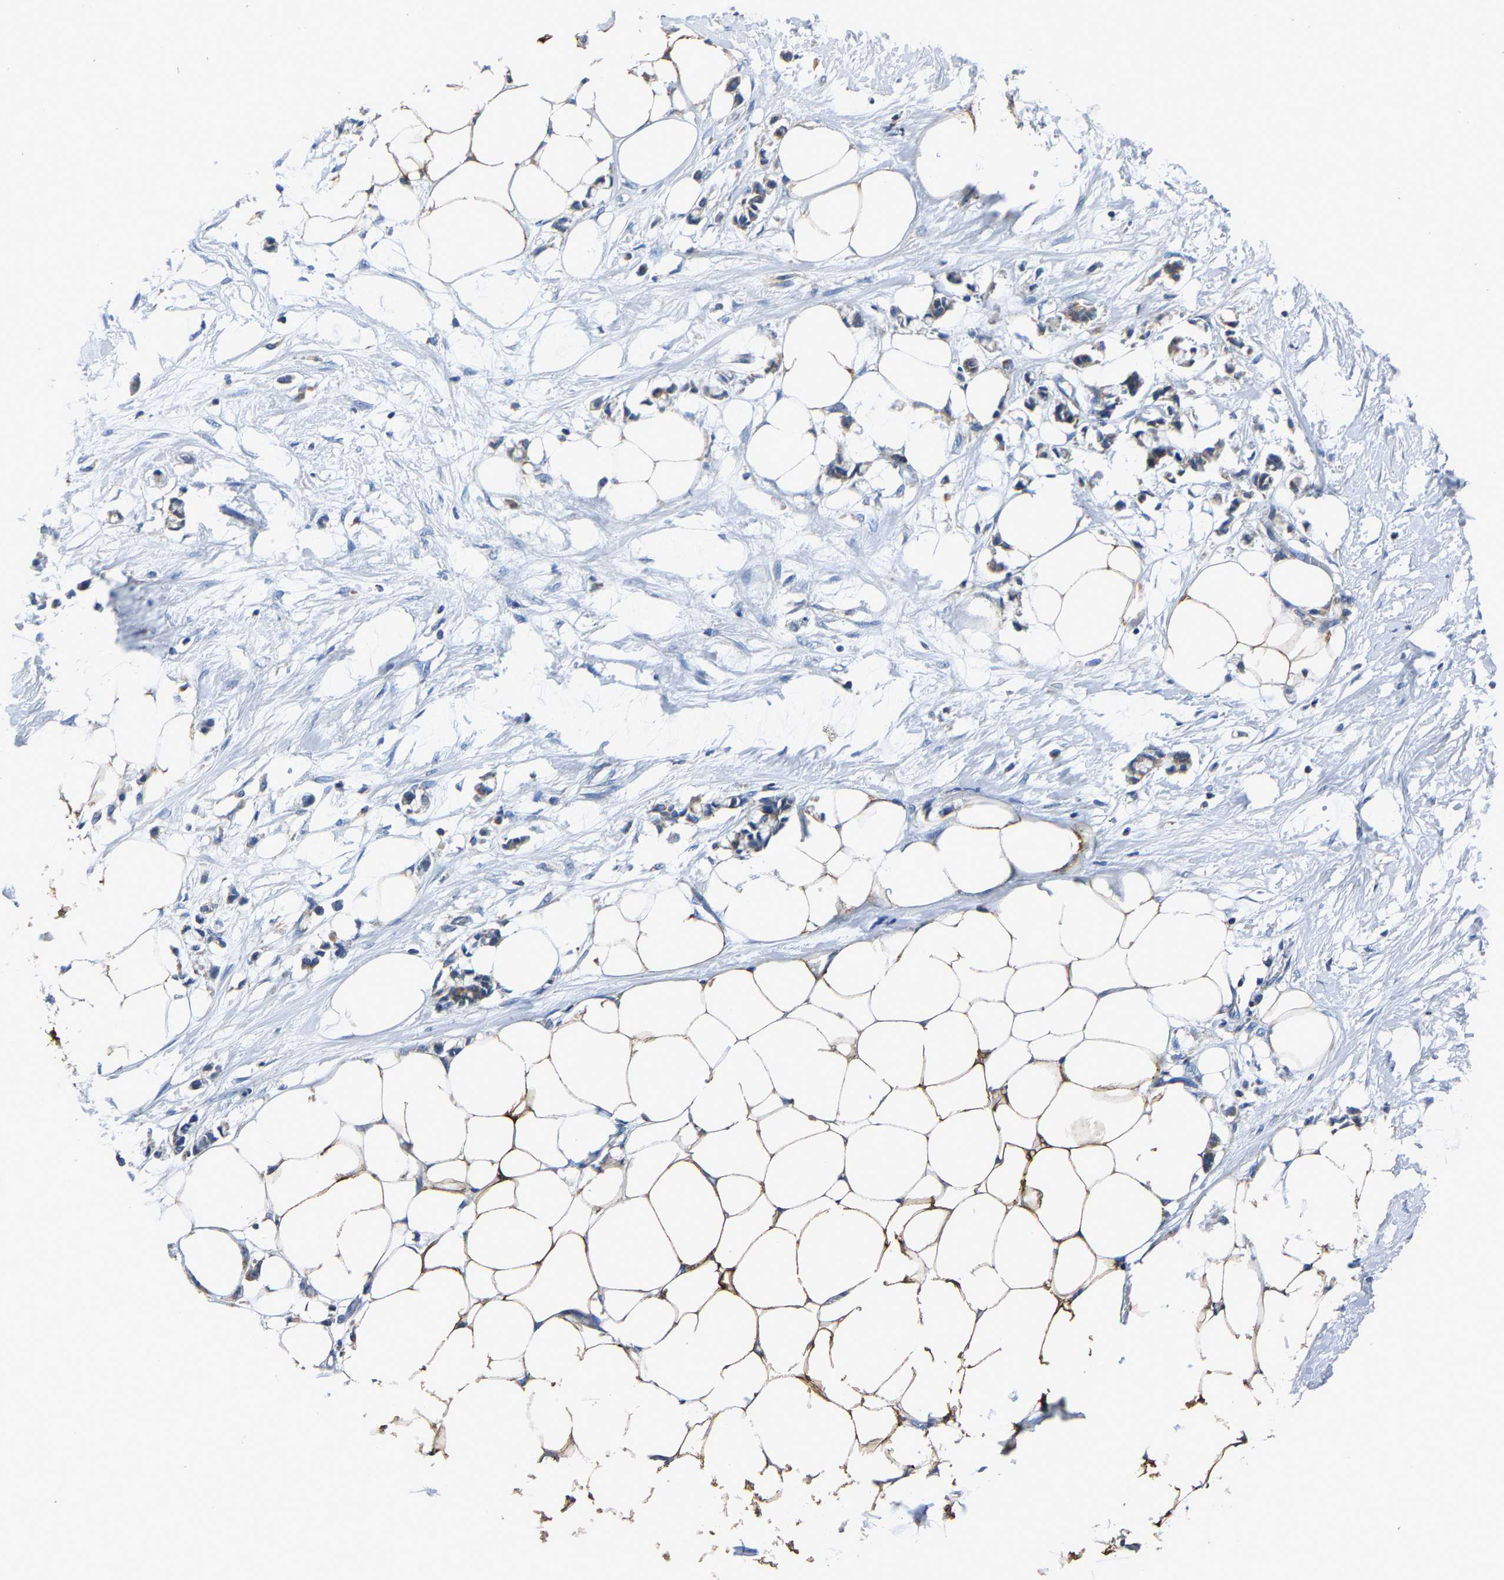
{"staining": {"intensity": "moderate", "quantity": "25%-75%", "location": "cytoplasmic/membranous,nuclear"}, "tissue": "adipose tissue", "cell_type": "Adipocytes", "image_type": "normal", "snomed": [{"axis": "morphology", "description": "Normal tissue, NOS"}, {"axis": "morphology", "description": "Adenocarcinoma, NOS"}, {"axis": "topography", "description": "Colon"}, {"axis": "topography", "description": "Peripheral nerve tissue"}], "caption": "Brown immunohistochemical staining in normal adipose tissue reveals moderate cytoplasmic/membranous,nuclear positivity in approximately 25%-75% of adipocytes. (Stains: DAB in brown, nuclei in blue, Microscopy: brightfield microscopy at high magnification).", "gene": "AGK", "patient": {"sex": "male", "age": 14}}